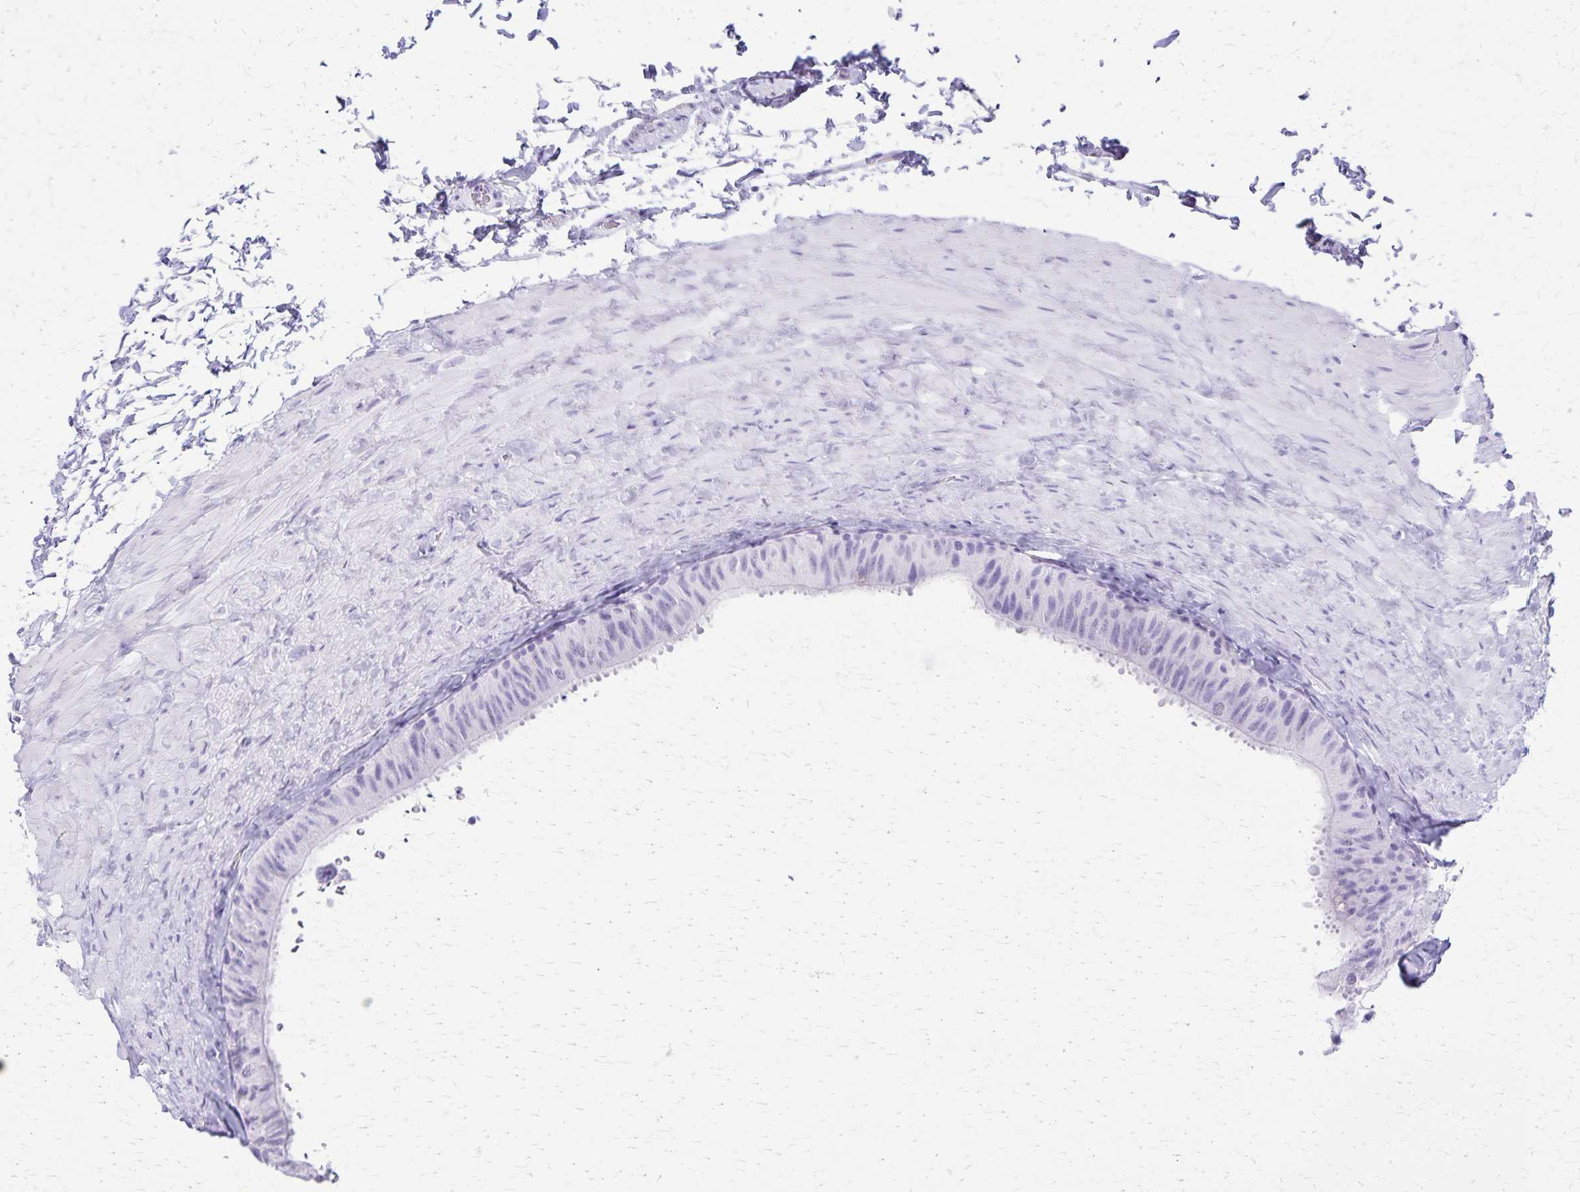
{"staining": {"intensity": "negative", "quantity": "none", "location": "none"}, "tissue": "epididymis", "cell_type": "Glandular cells", "image_type": "normal", "snomed": [{"axis": "morphology", "description": "Normal tissue, NOS"}, {"axis": "topography", "description": "Epididymis, spermatic cord, NOS"}, {"axis": "topography", "description": "Epididymis"}], "caption": "The histopathology image displays no significant expression in glandular cells of epididymis.", "gene": "DEFA5", "patient": {"sex": "male", "age": 31}}